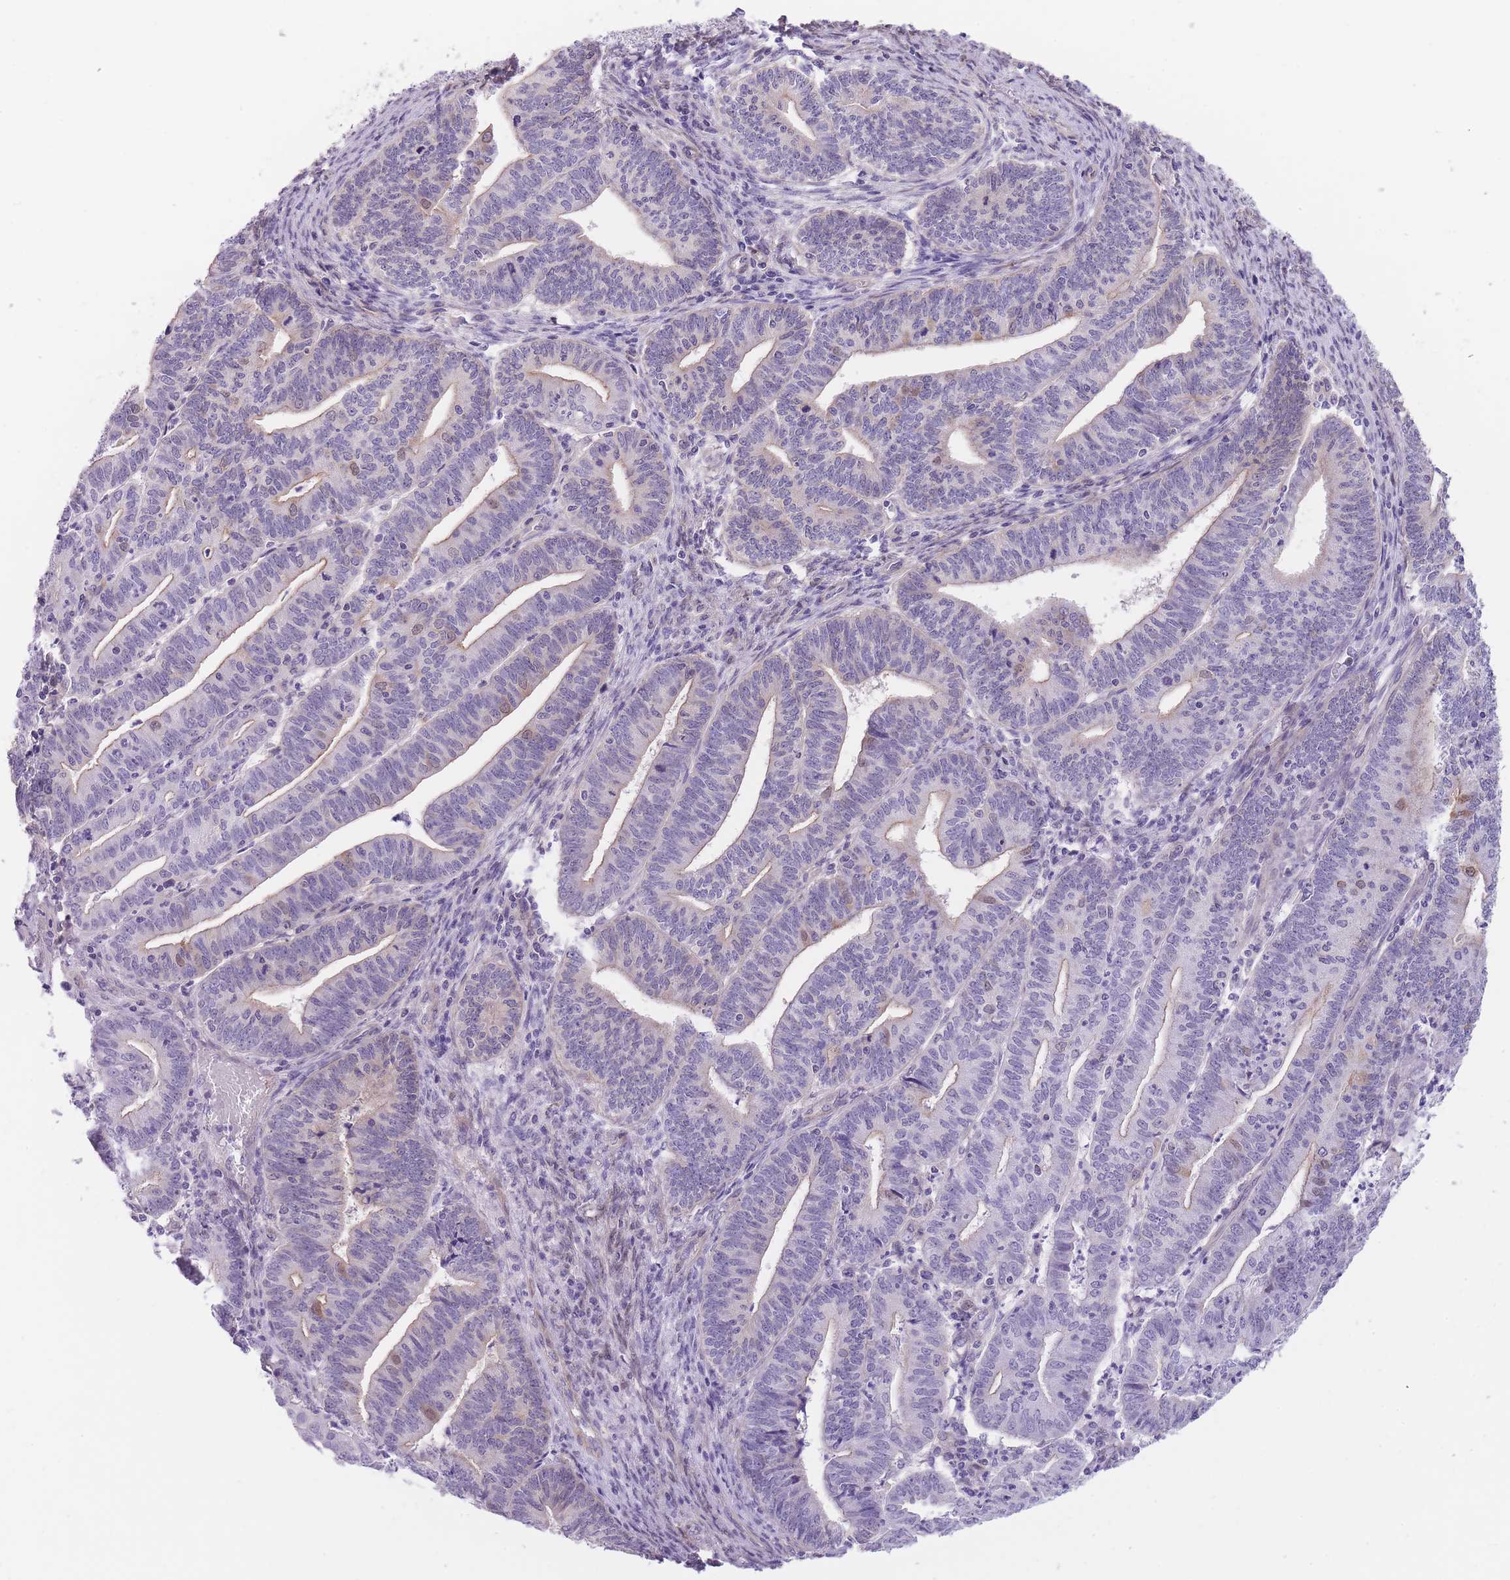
{"staining": {"intensity": "negative", "quantity": "none", "location": "none"}, "tissue": "endometrial cancer", "cell_type": "Tumor cells", "image_type": "cancer", "snomed": [{"axis": "morphology", "description": "Adenocarcinoma, NOS"}, {"axis": "topography", "description": "Endometrium"}], "caption": "The photomicrograph shows no significant positivity in tumor cells of endometrial adenocarcinoma.", "gene": "OR11H12", "patient": {"sex": "female", "age": 60}}